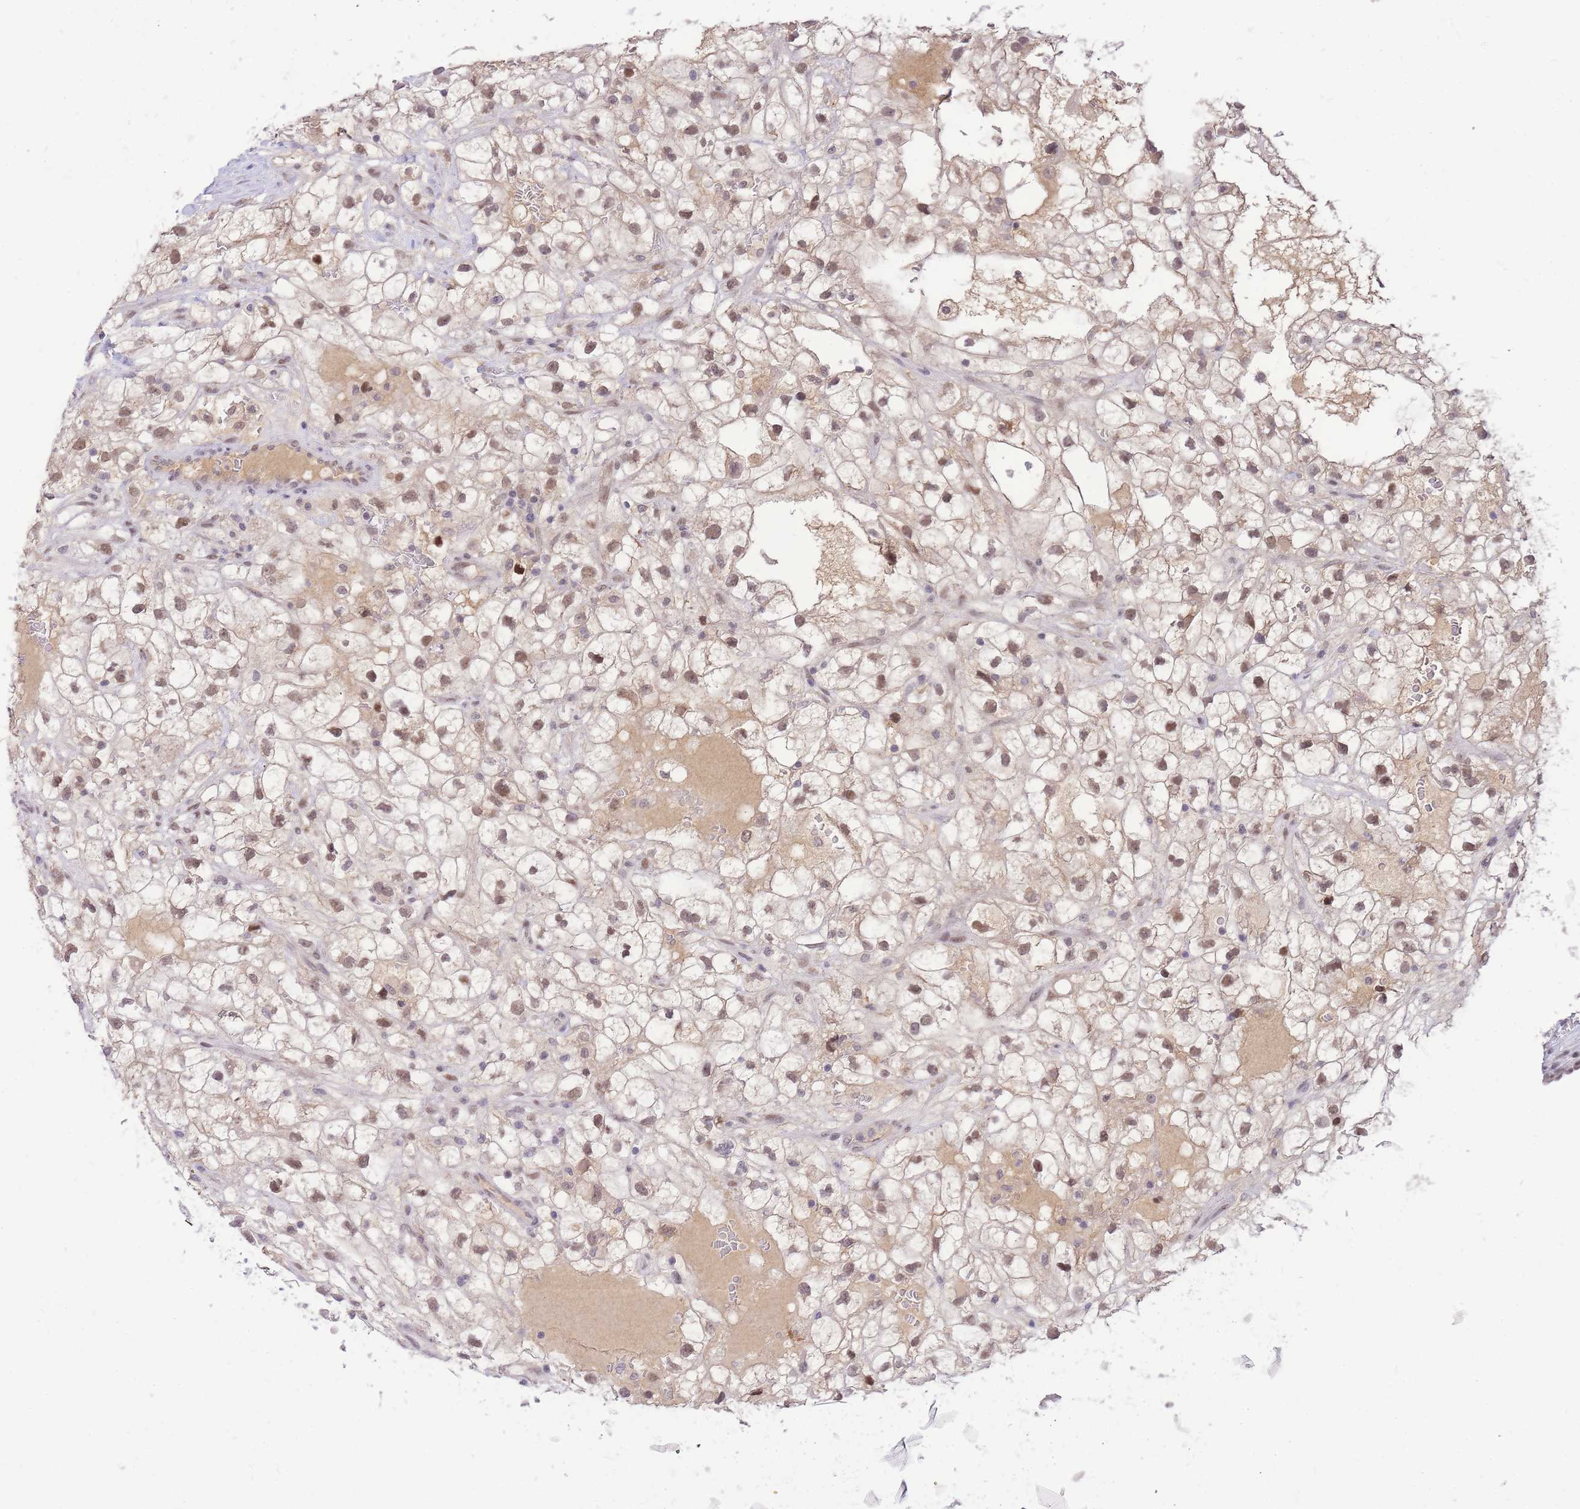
{"staining": {"intensity": "moderate", "quantity": ">75%", "location": "nuclear"}, "tissue": "renal cancer", "cell_type": "Tumor cells", "image_type": "cancer", "snomed": [{"axis": "morphology", "description": "Adenocarcinoma, NOS"}, {"axis": "topography", "description": "Kidney"}], "caption": "Immunohistochemical staining of renal cancer reveals medium levels of moderate nuclear protein expression in approximately >75% of tumor cells.", "gene": "PUS10", "patient": {"sex": "male", "age": 59}}